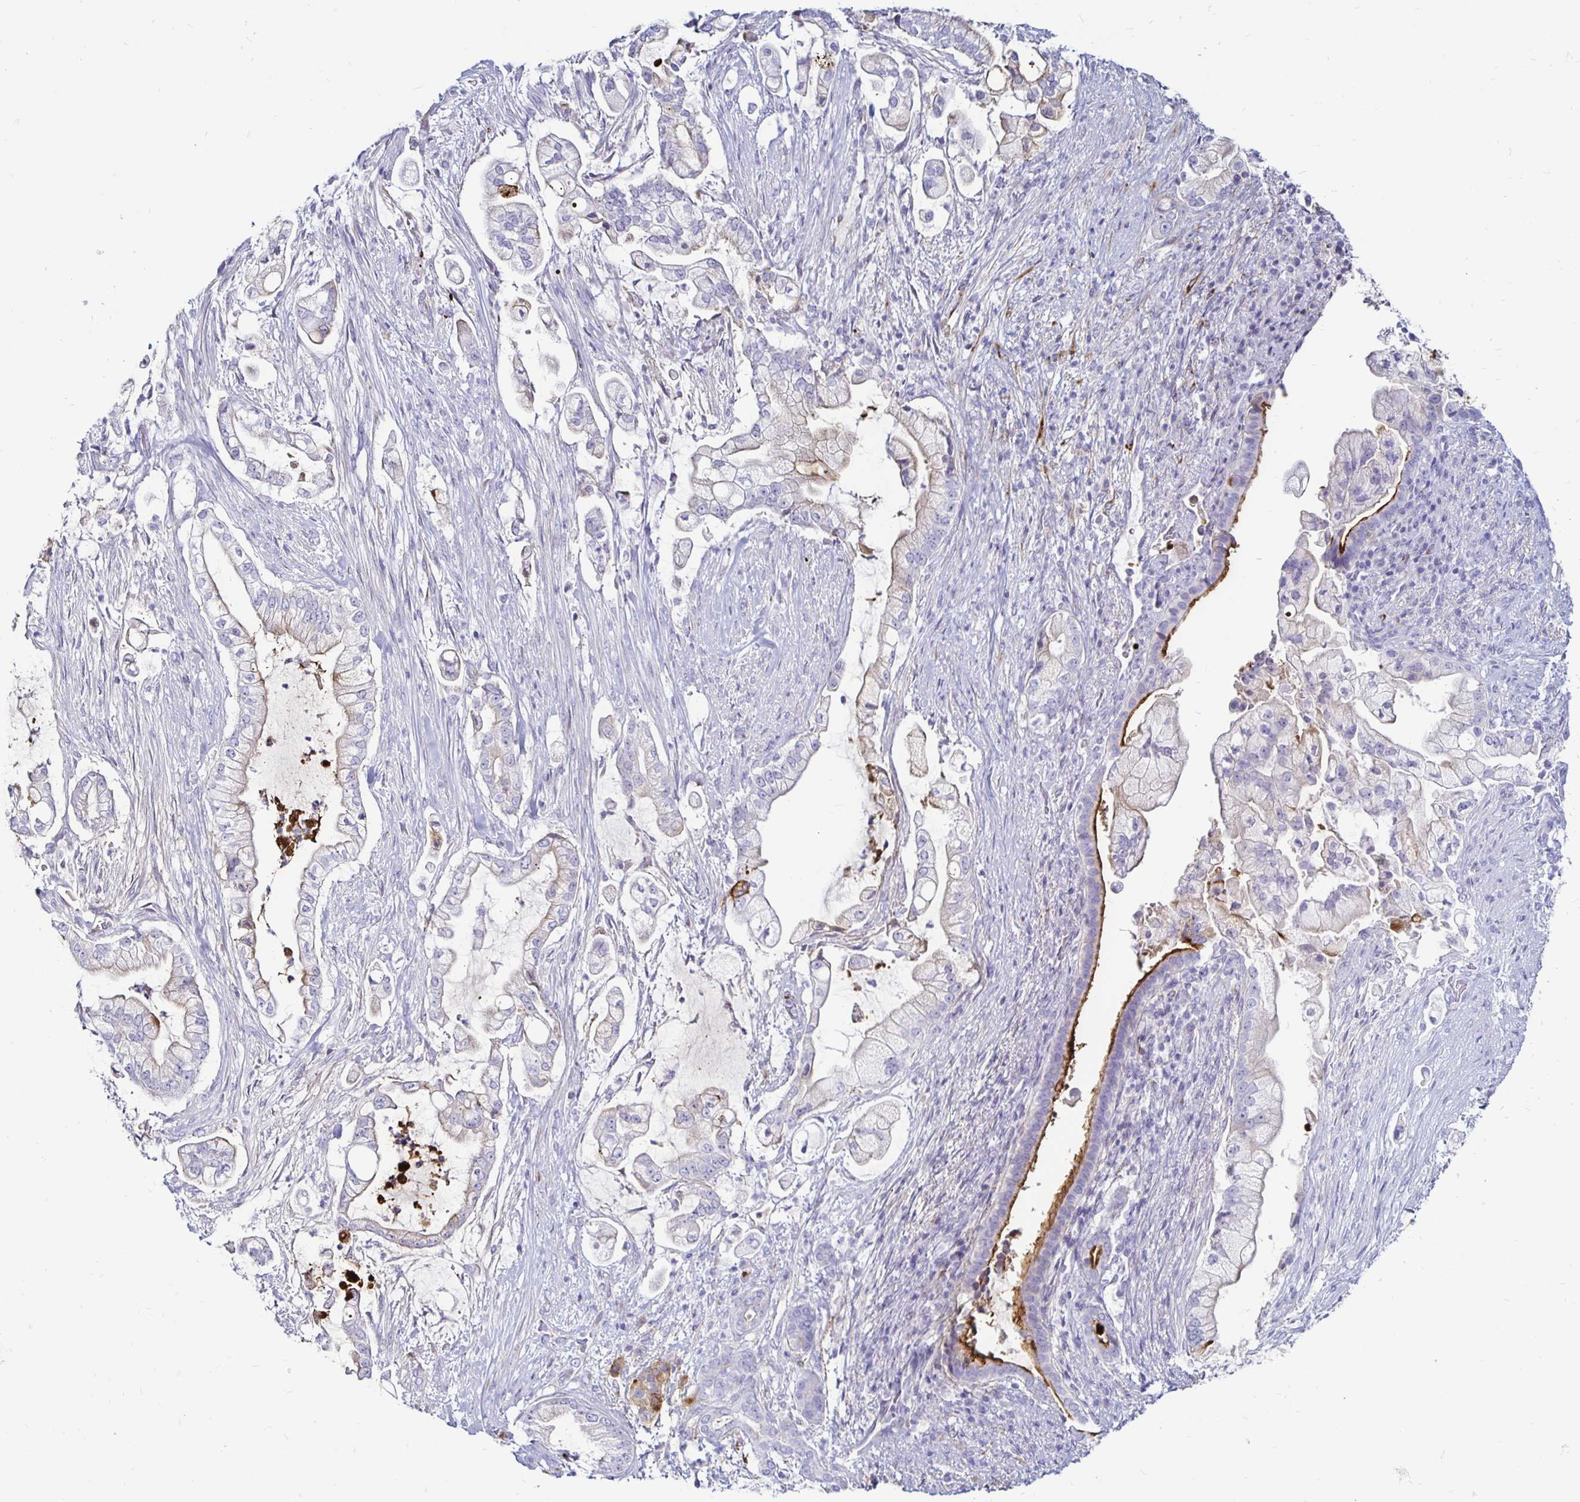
{"staining": {"intensity": "negative", "quantity": "none", "location": "none"}, "tissue": "pancreatic cancer", "cell_type": "Tumor cells", "image_type": "cancer", "snomed": [{"axis": "morphology", "description": "Adenocarcinoma, NOS"}, {"axis": "topography", "description": "Pancreas"}], "caption": "Pancreatic cancer stained for a protein using IHC reveals no staining tumor cells.", "gene": "TIMP1", "patient": {"sex": "female", "age": 69}}